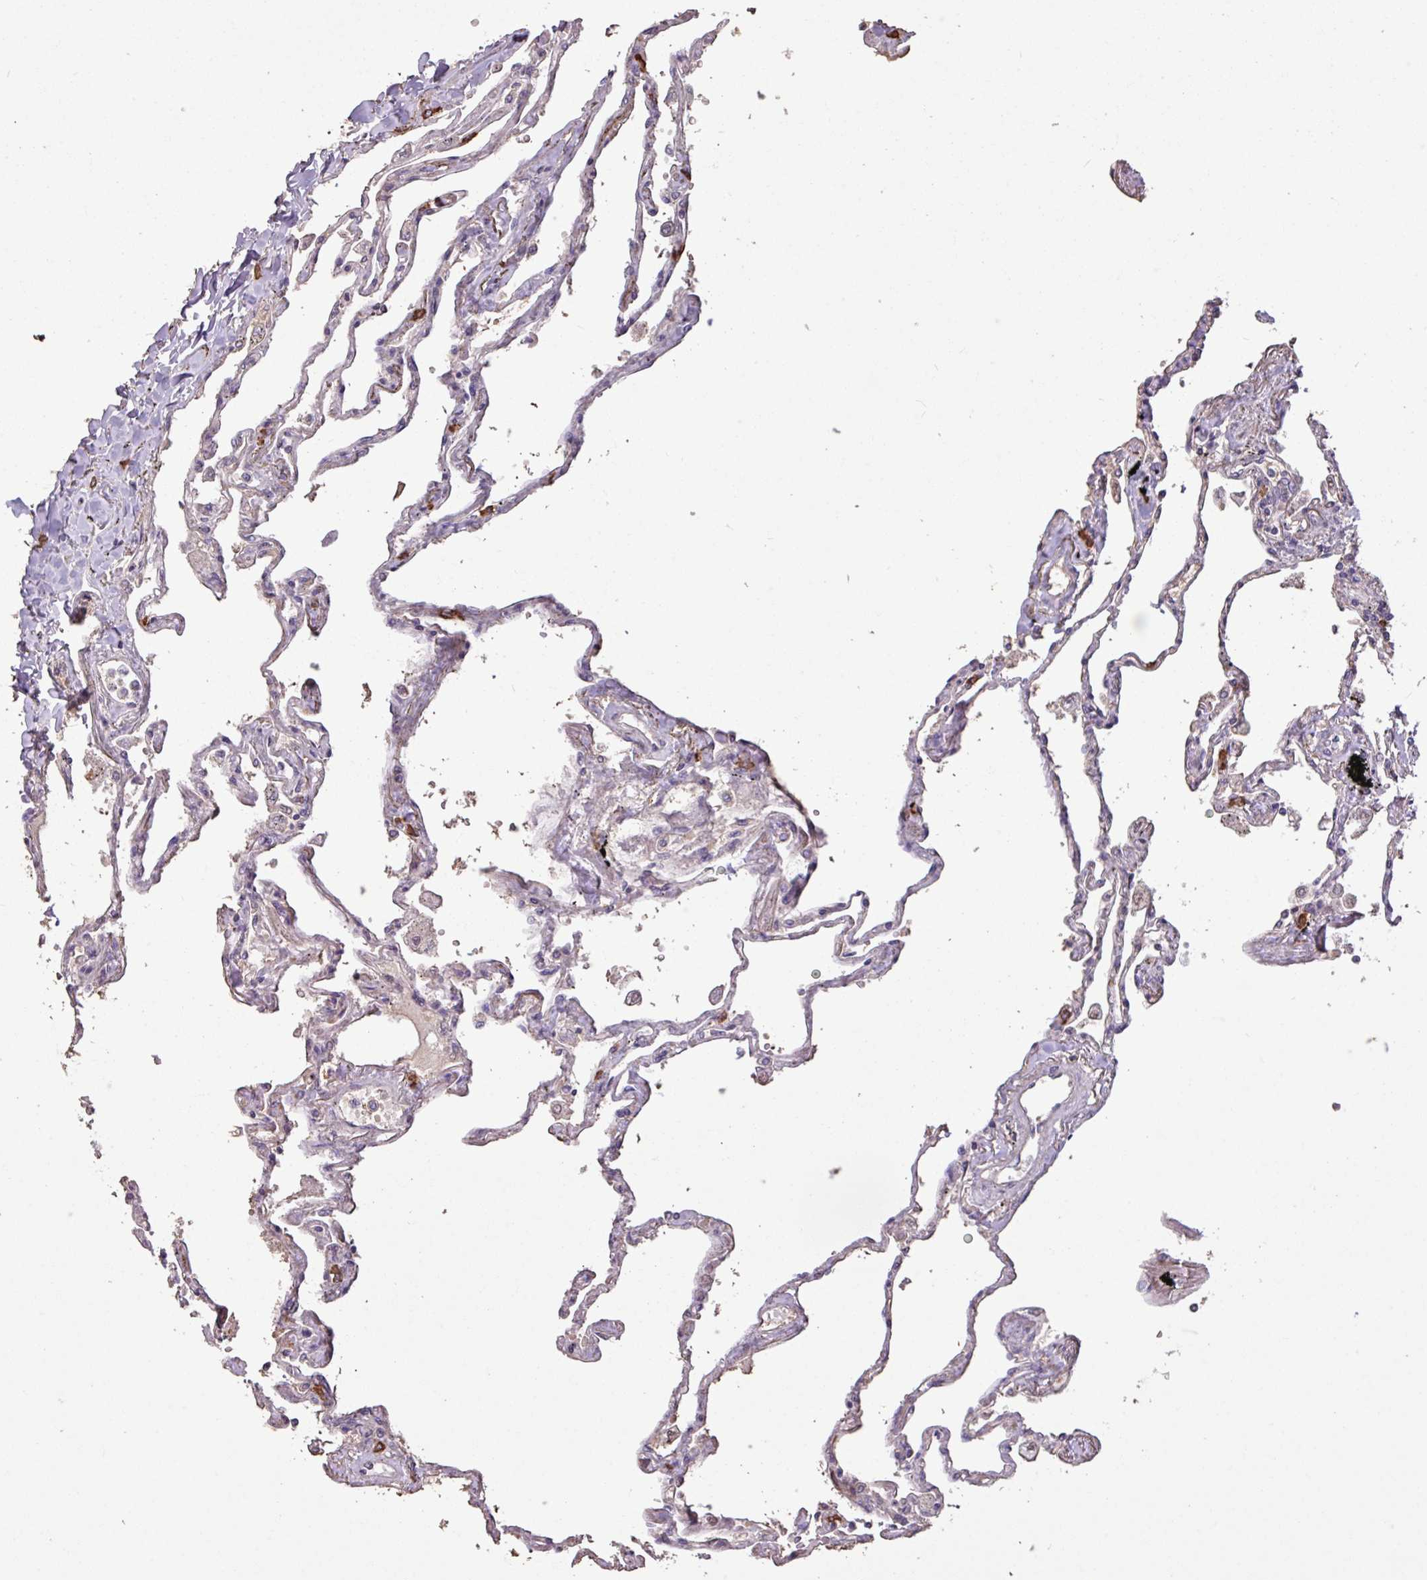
{"staining": {"intensity": "negative", "quantity": "none", "location": "none"}, "tissue": "lung", "cell_type": "Alveolar cells", "image_type": "normal", "snomed": [{"axis": "morphology", "description": "Normal tissue, NOS"}, {"axis": "topography", "description": "Lung"}], "caption": "Immunohistochemical staining of unremarkable lung shows no significant positivity in alveolar cells. The staining is performed using DAB brown chromogen with nuclei counter-stained in using hematoxylin.", "gene": "L3MBTL3", "patient": {"sex": "female", "age": 67}}